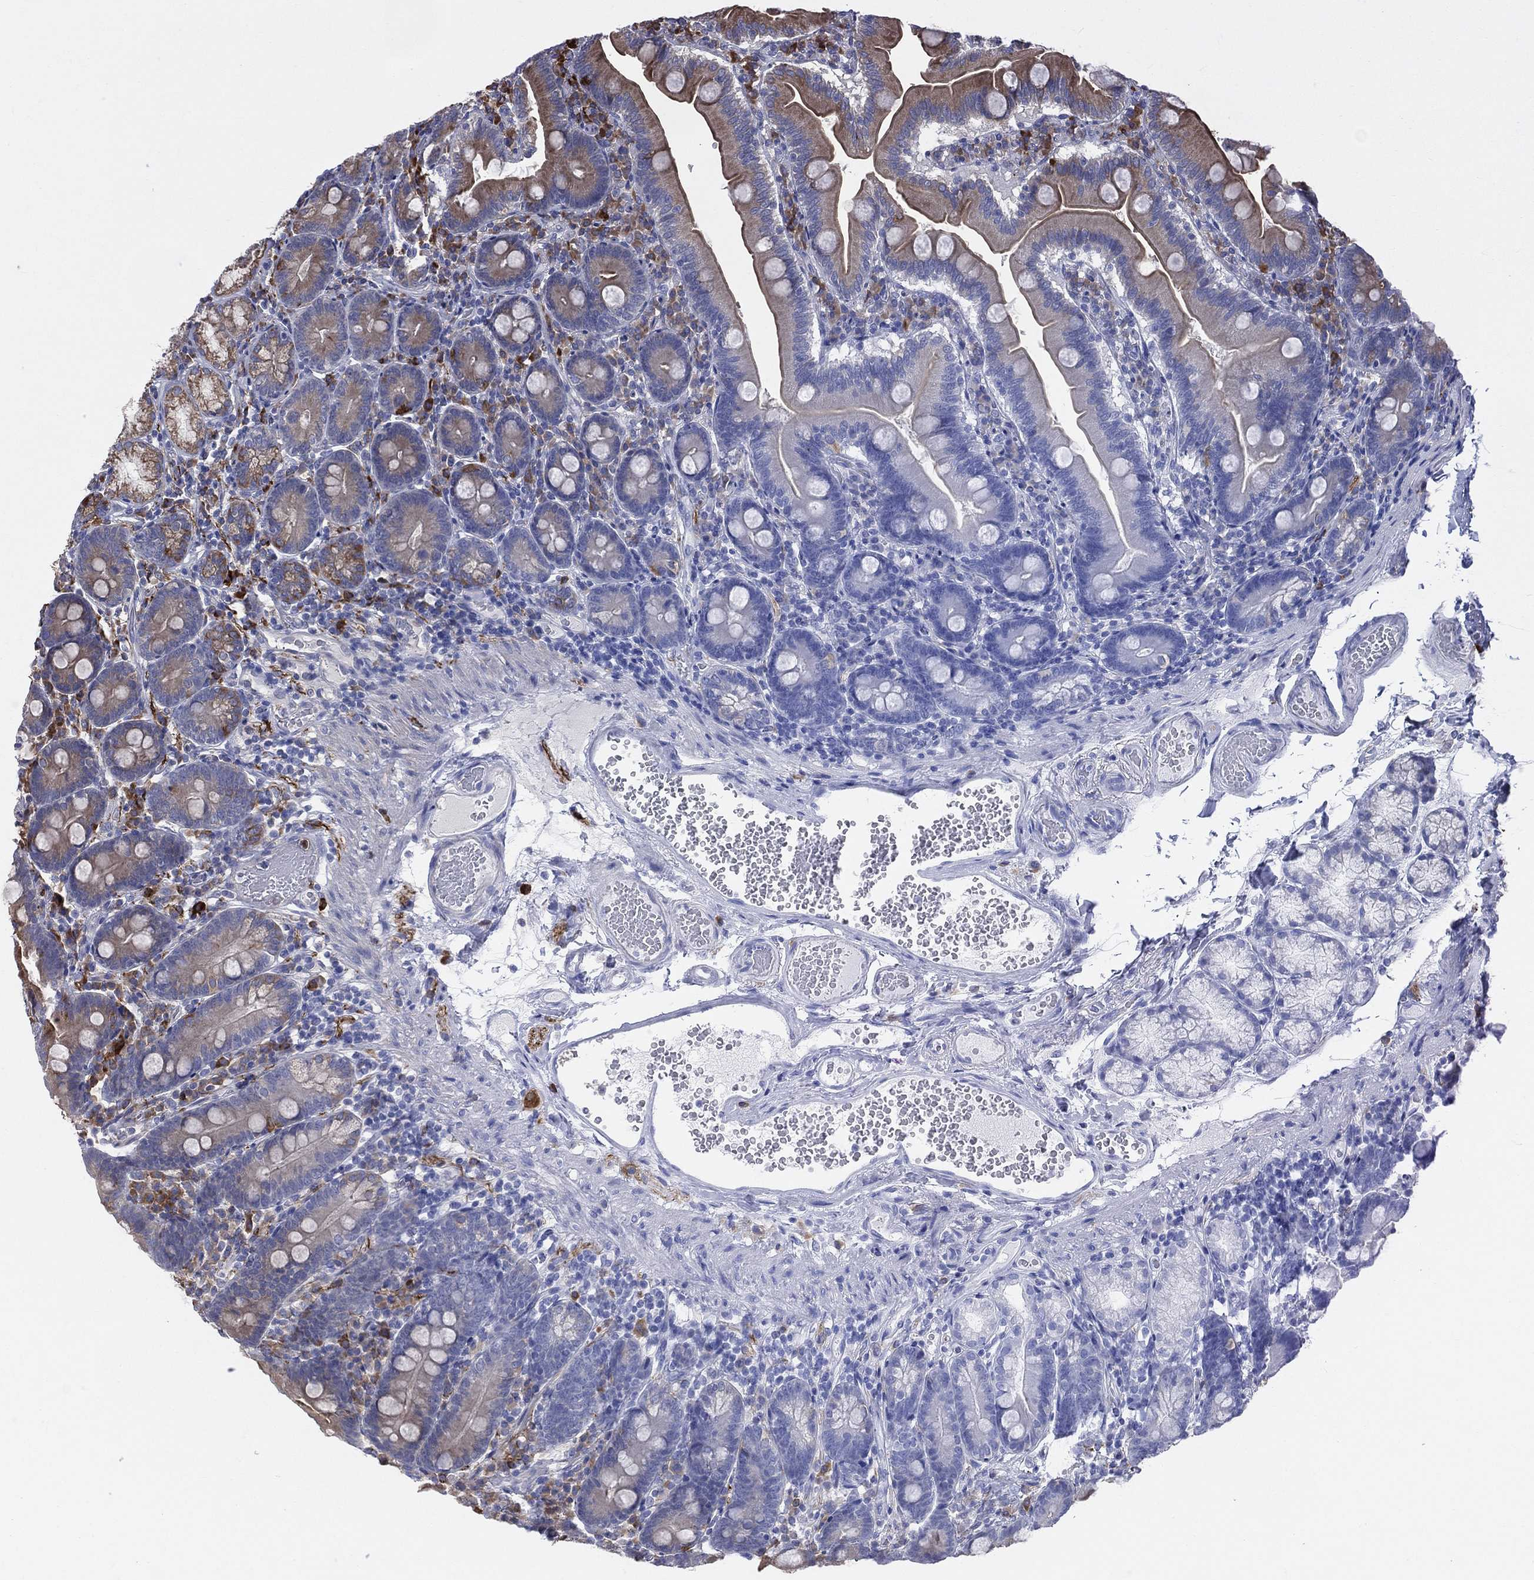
{"staining": {"intensity": "moderate", "quantity": "<25%", "location": "cytoplasmic/membranous"}, "tissue": "duodenum", "cell_type": "Glandular cells", "image_type": "normal", "snomed": [{"axis": "morphology", "description": "Normal tissue, NOS"}, {"axis": "topography", "description": "Duodenum"}], "caption": "An image of human duodenum stained for a protein shows moderate cytoplasmic/membranous brown staining in glandular cells. (Stains: DAB in brown, nuclei in blue, Microscopy: brightfield microscopy at high magnification).", "gene": "CCDC159", "patient": {"sex": "female", "age": 67}}